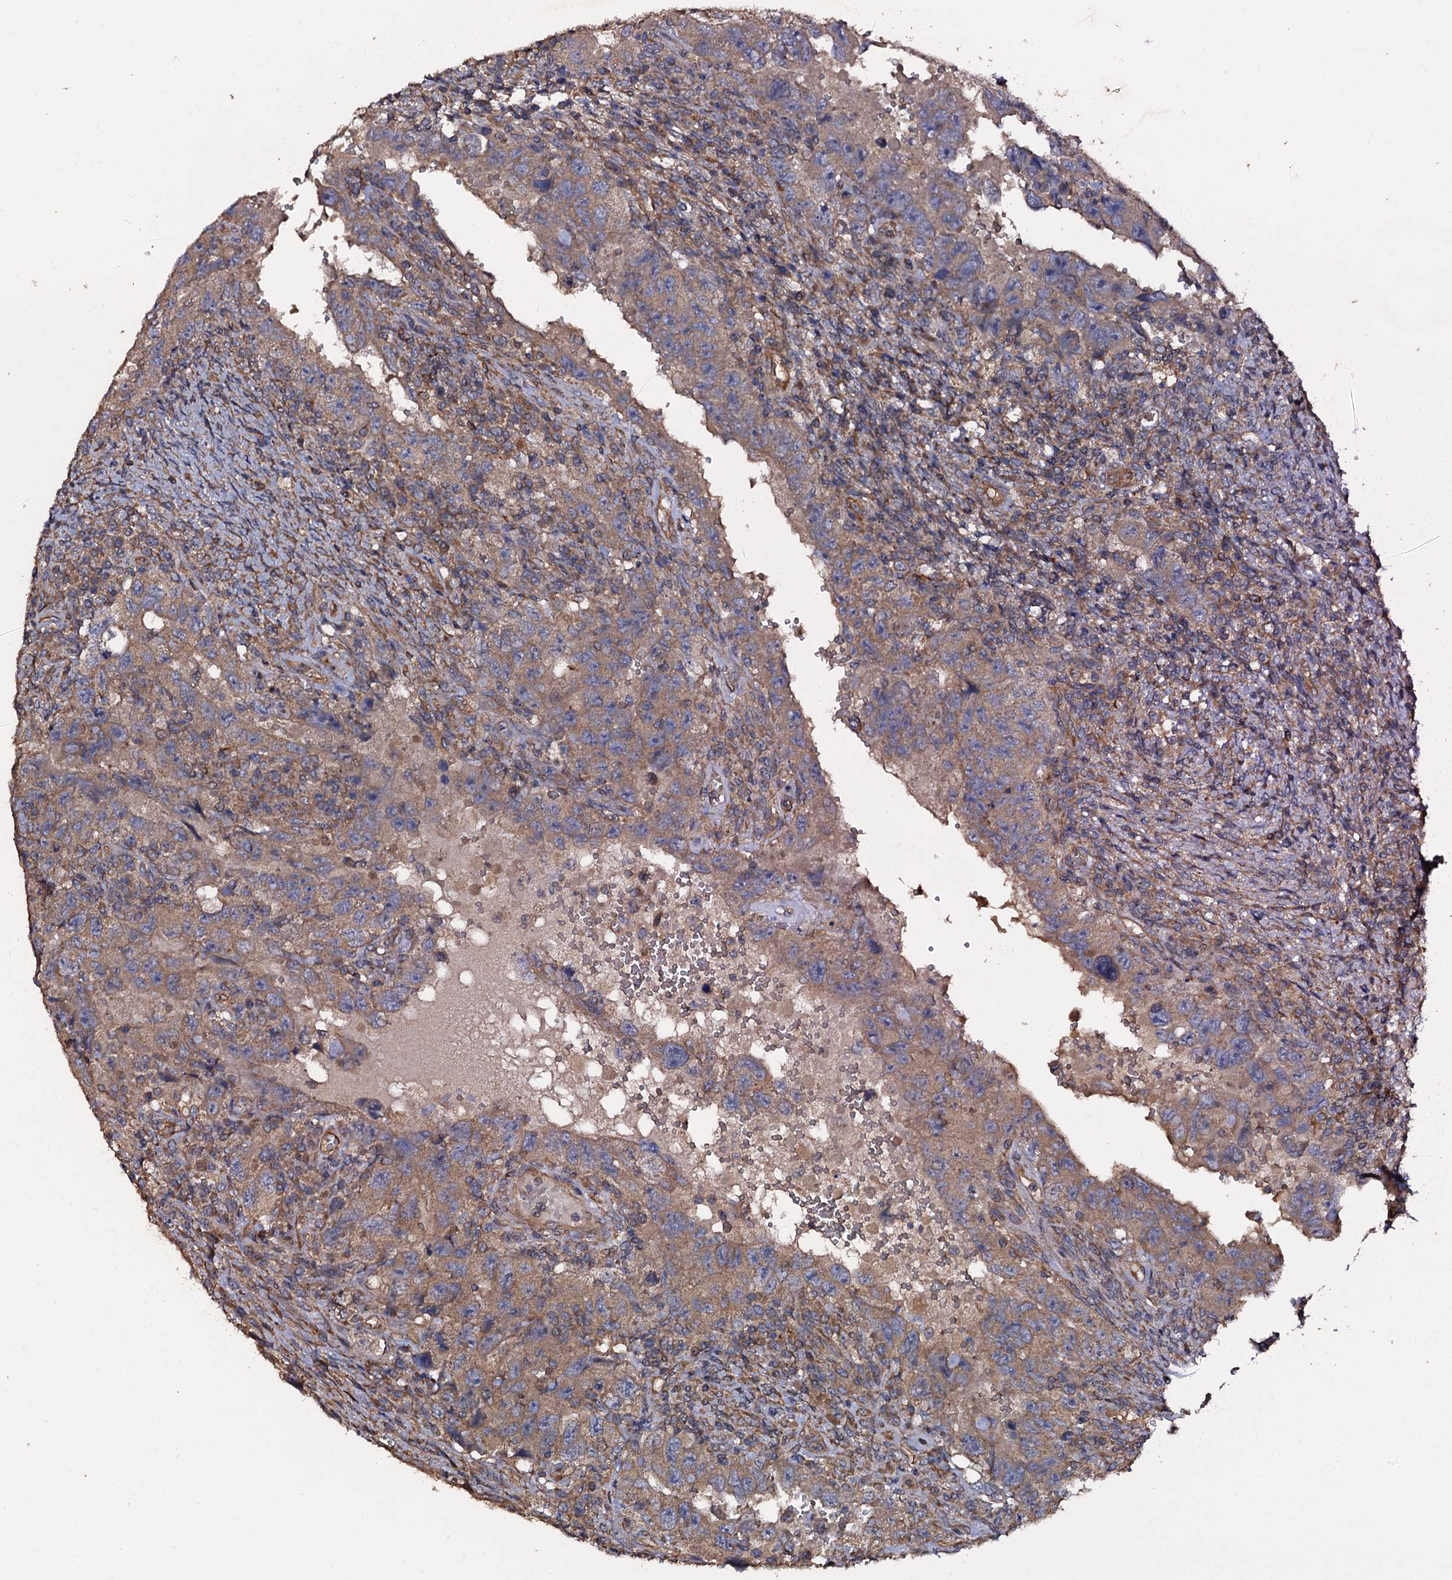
{"staining": {"intensity": "weak", "quantity": ">75%", "location": "cytoplasmic/membranous"}, "tissue": "testis cancer", "cell_type": "Tumor cells", "image_type": "cancer", "snomed": [{"axis": "morphology", "description": "Carcinoma, Embryonal, NOS"}, {"axis": "topography", "description": "Testis"}], "caption": "High-magnification brightfield microscopy of testis embryonal carcinoma stained with DAB (3,3'-diaminobenzidine) (brown) and counterstained with hematoxylin (blue). tumor cells exhibit weak cytoplasmic/membranous staining is present in approximately>75% of cells.", "gene": "TTC23", "patient": {"sex": "male", "age": 26}}